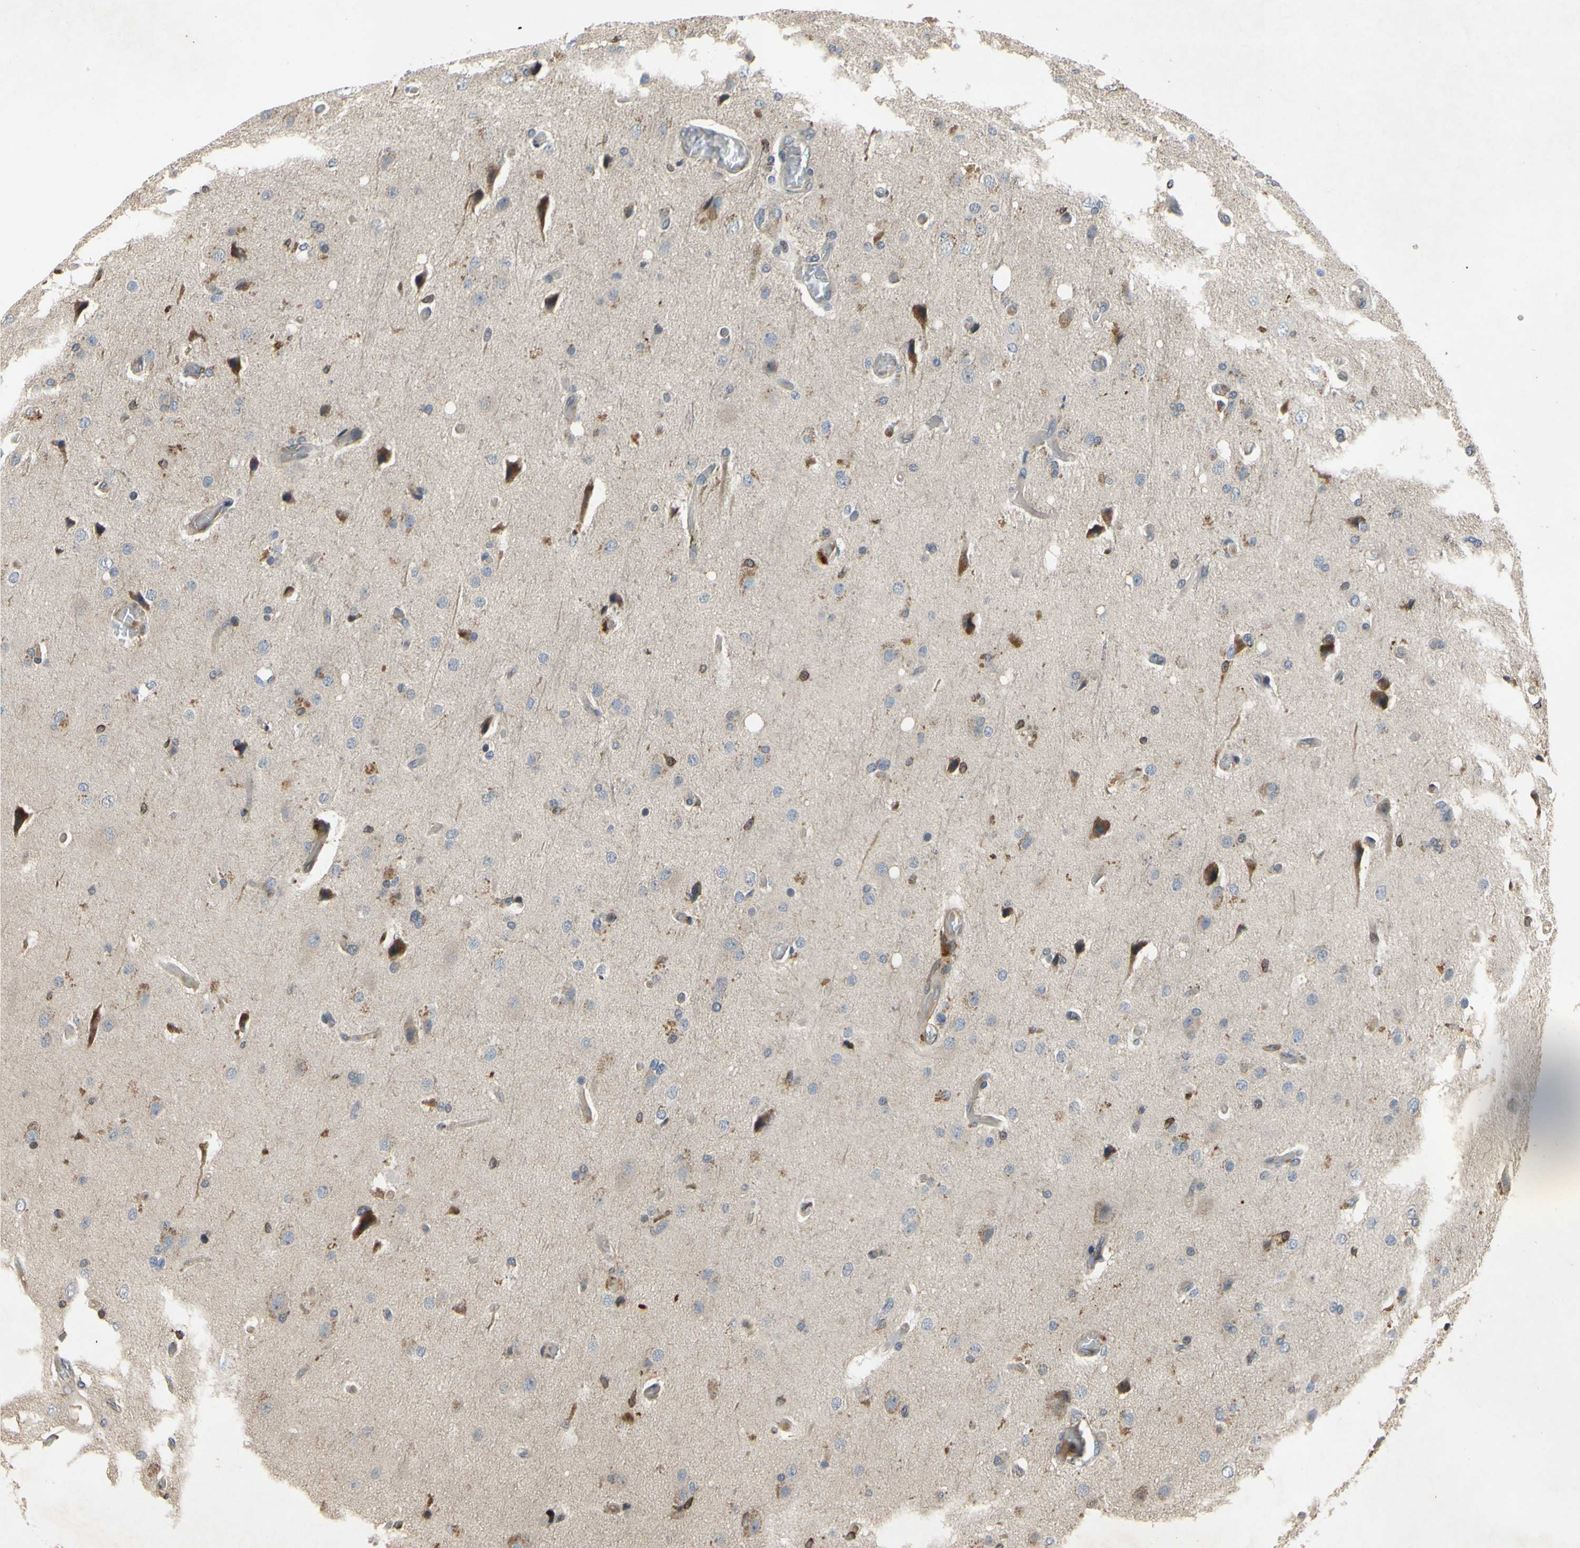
{"staining": {"intensity": "weak", "quantity": "<25%", "location": "cytoplasmic/membranous"}, "tissue": "glioma", "cell_type": "Tumor cells", "image_type": "cancer", "snomed": [{"axis": "morphology", "description": "Normal tissue, NOS"}, {"axis": "morphology", "description": "Glioma, malignant, High grade"}, {"axis": "topography", "description": "Cerebral cortex"}], "caption": "There is no significant staining in tumor cells of glioma.", "gene": "PLXNA2", "patient": {"sex": "male", "age": 77}}